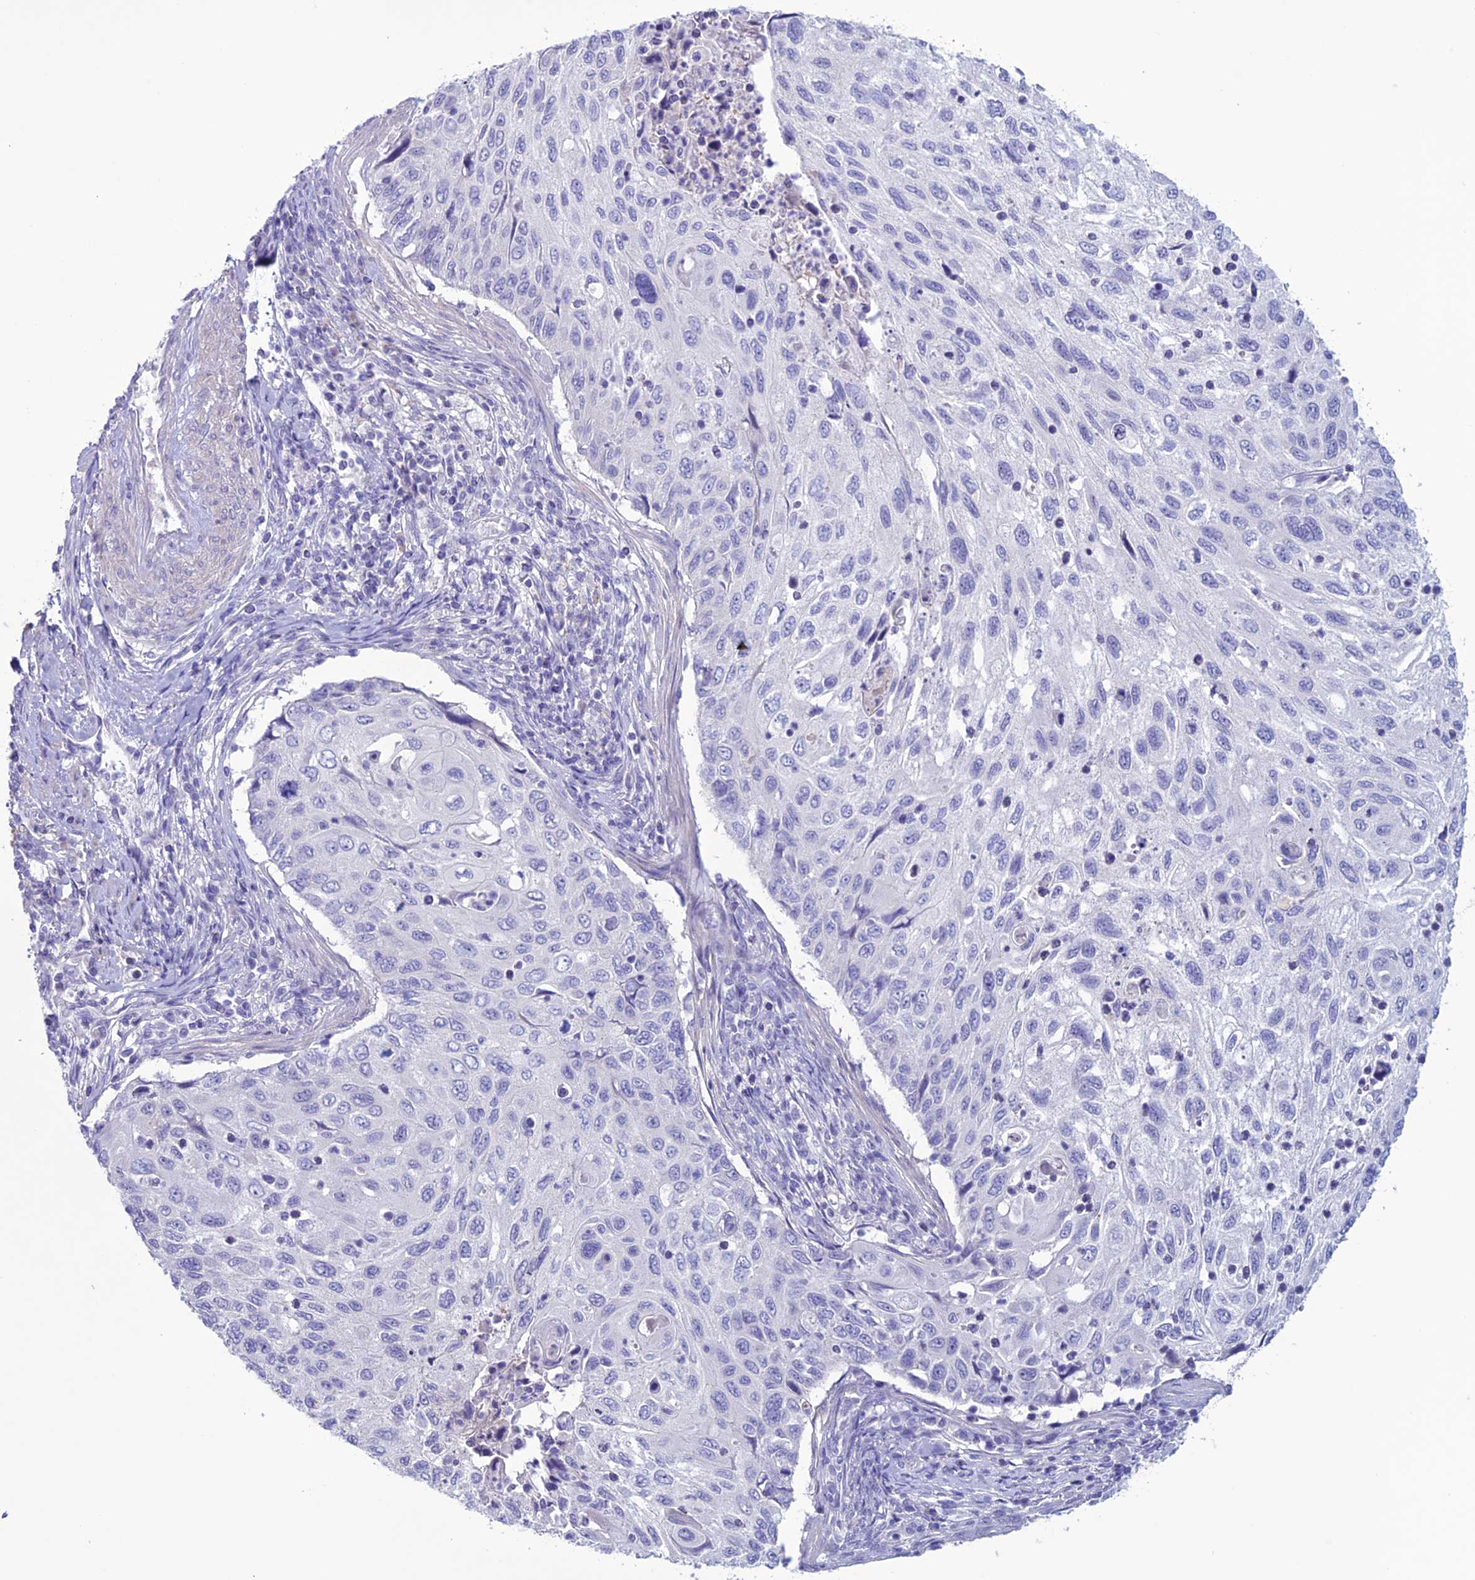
{"staining": {"intensity": "negative", "quantity": "none", "location": "none"}, "tissue": "cervical cancer", "cell_type": "Tumor cells", "image_type": "cancer", "snomed": [{"axis": "morphology", "description": "Squamous cell carcinoma, NOS"}, {"axis": "topography", "description": "Cervix"}], "caption": "Tumor cells show no significant expression in cervical cancer (squamous cell carcinoma).", "gene": "CLEC2L", "patient": {"sex": "female", "age": 70}}